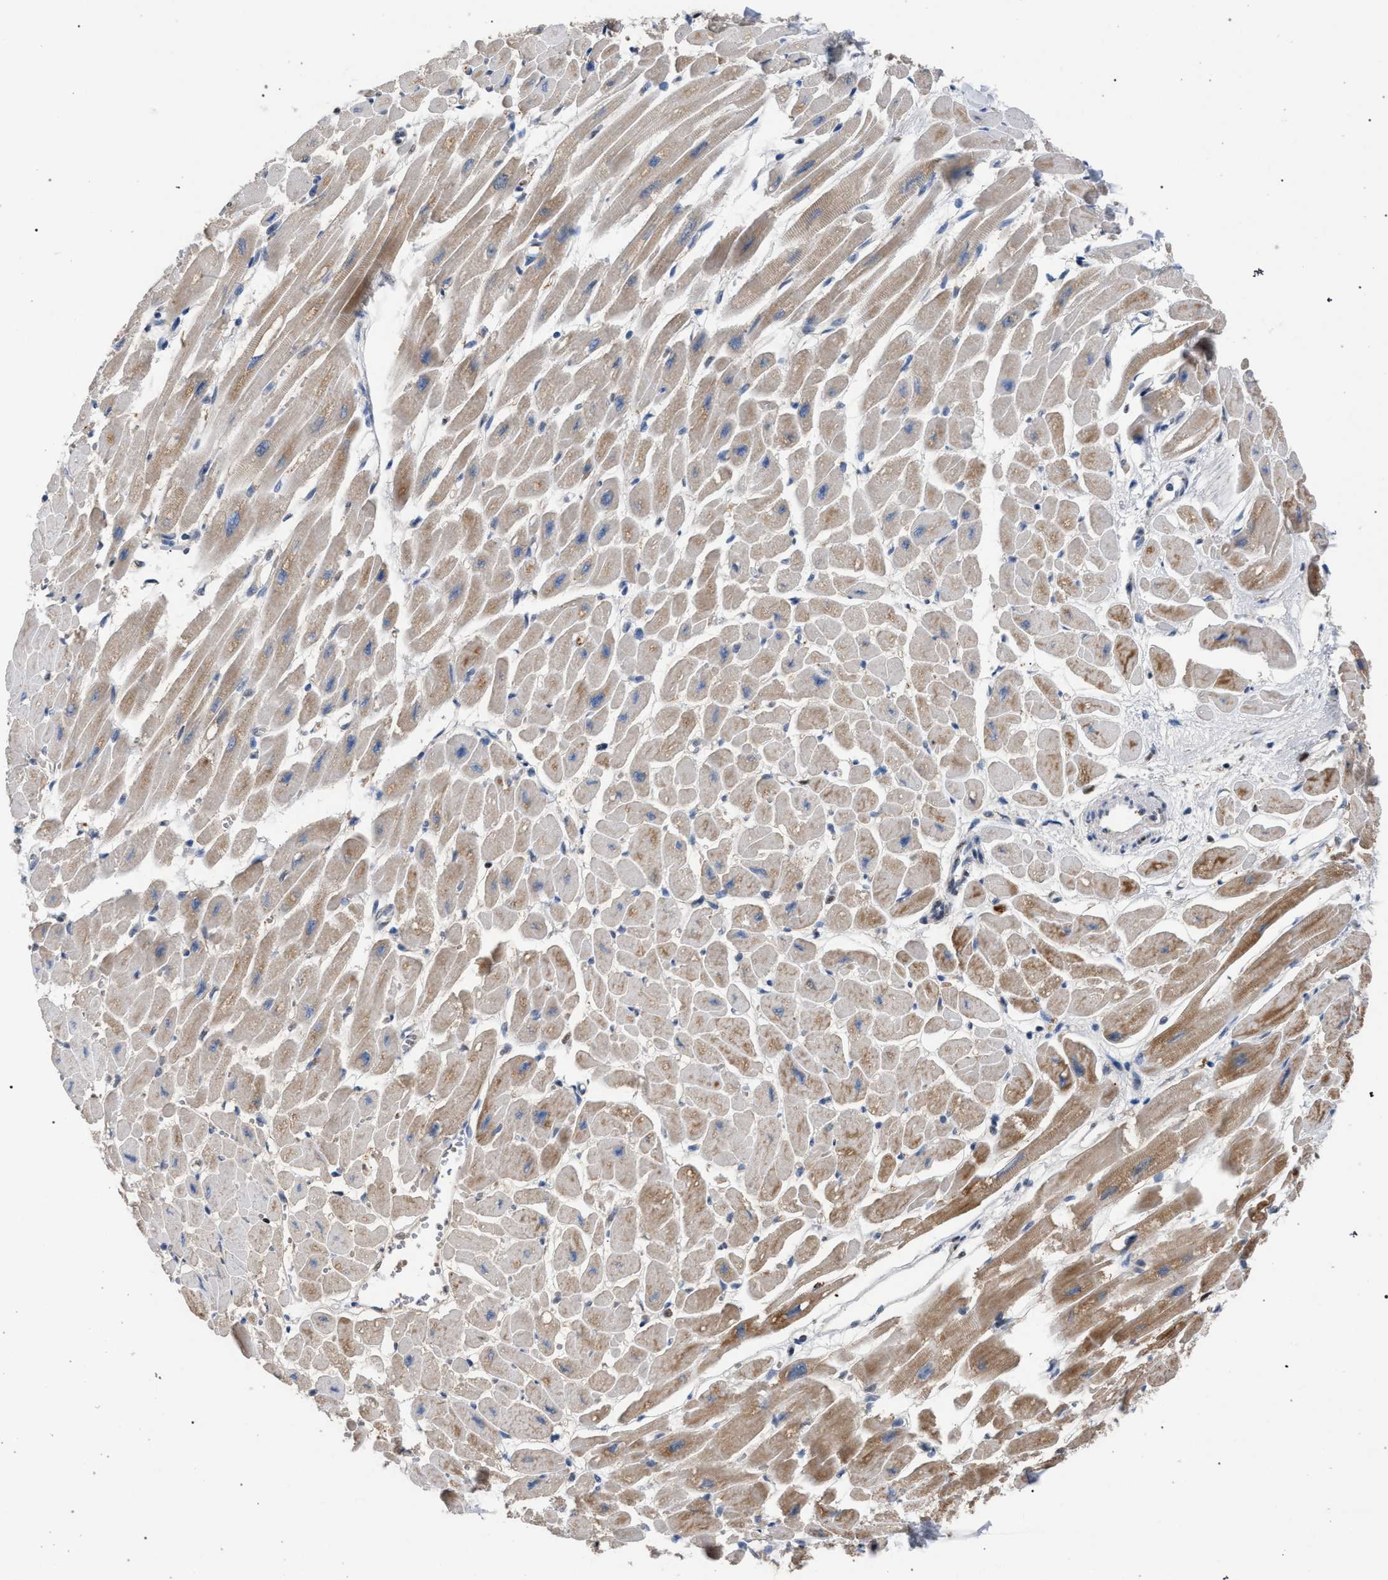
{"staining": {"intensity": "strong", "quantity": "25%-75%", "location": "cytoplasmic/membranous"}, "tissue": "heart muscle", "cell_type": "Cardiomyocytes", "image_type": "normal", "snomed": [{"axis": "morphology", "description": "Normal tissue, NOS"}, {"axis": "topography", "description": "Heart"}], "caption": "High-magnification brightfield microscopy of benign heart muscle stained with DAB (3,3'-diaminobenzidine) (brown) and counterstained with hematoxylin (blue). cardiomyocytes exhibit strong cytoplasmic/membranous expression is present in approximately25%-75% of cells.", "gene": "TECPR1", "patient": {"sex": "female", "age": 54}}